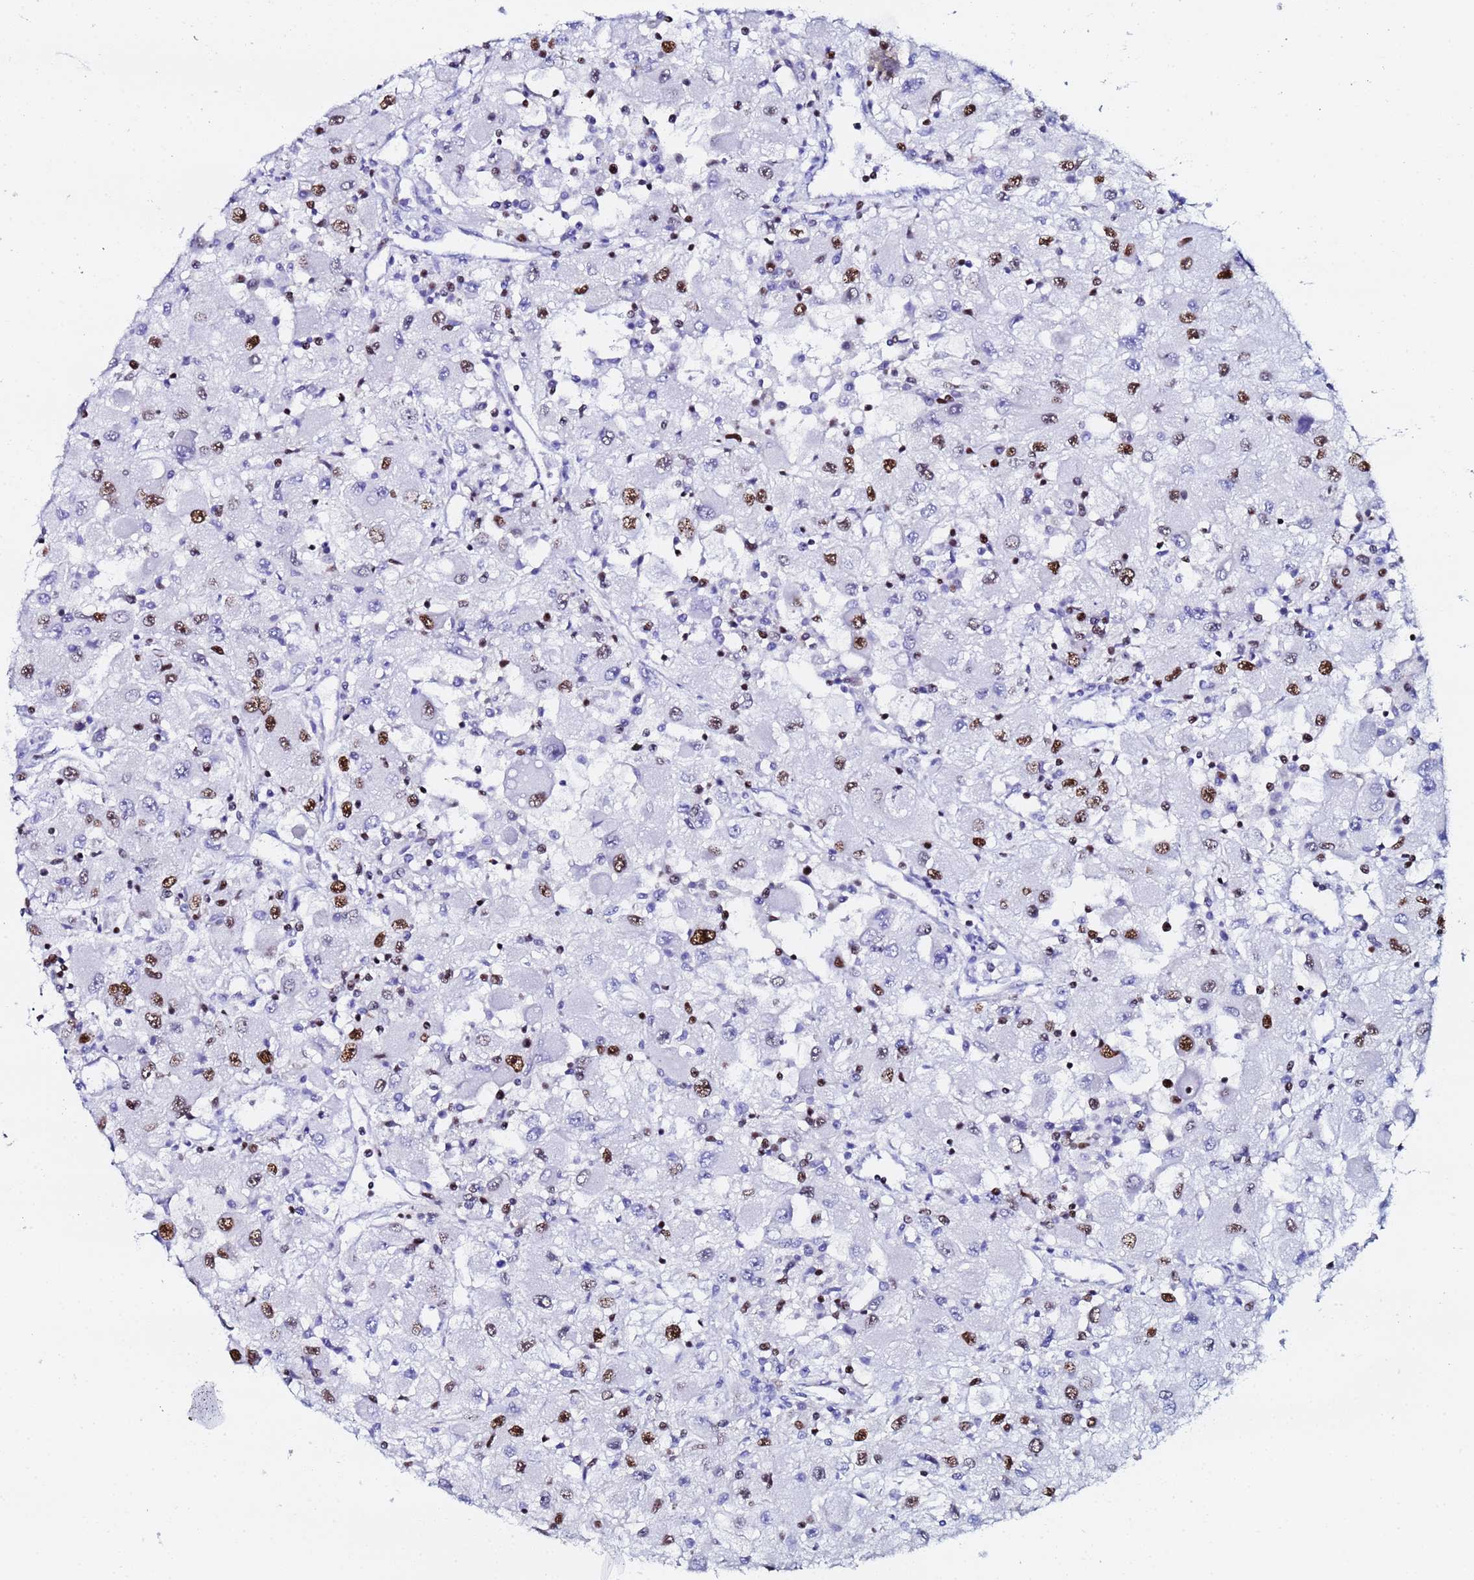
{"staining": {"intensity": "strong", "quantity": "25%-75%", "location": "nuclear"}, "tissue": "renal cancer", "cell_type": "Tumor cells", "image_type": "cancer", "snomed": [{"axis": "morphology", "description": "Adenocarcinoma, NOS"}, {"axis": "topography", "description": "Kidney"}], "caption": "Immunohistochemistry staining of renal cancer (adenocarcinoma), which shows high levels of strong nuclear expression in approximately 25%-75% of tumor cells indicating strong nuclear protein staining. The staining was performed using DAB (brown) for protein detection and nuclei were counterstained in hematoxylin (blue).", "gene": "SNRPA1", "patient": {"sex": "female", "age": 67}}